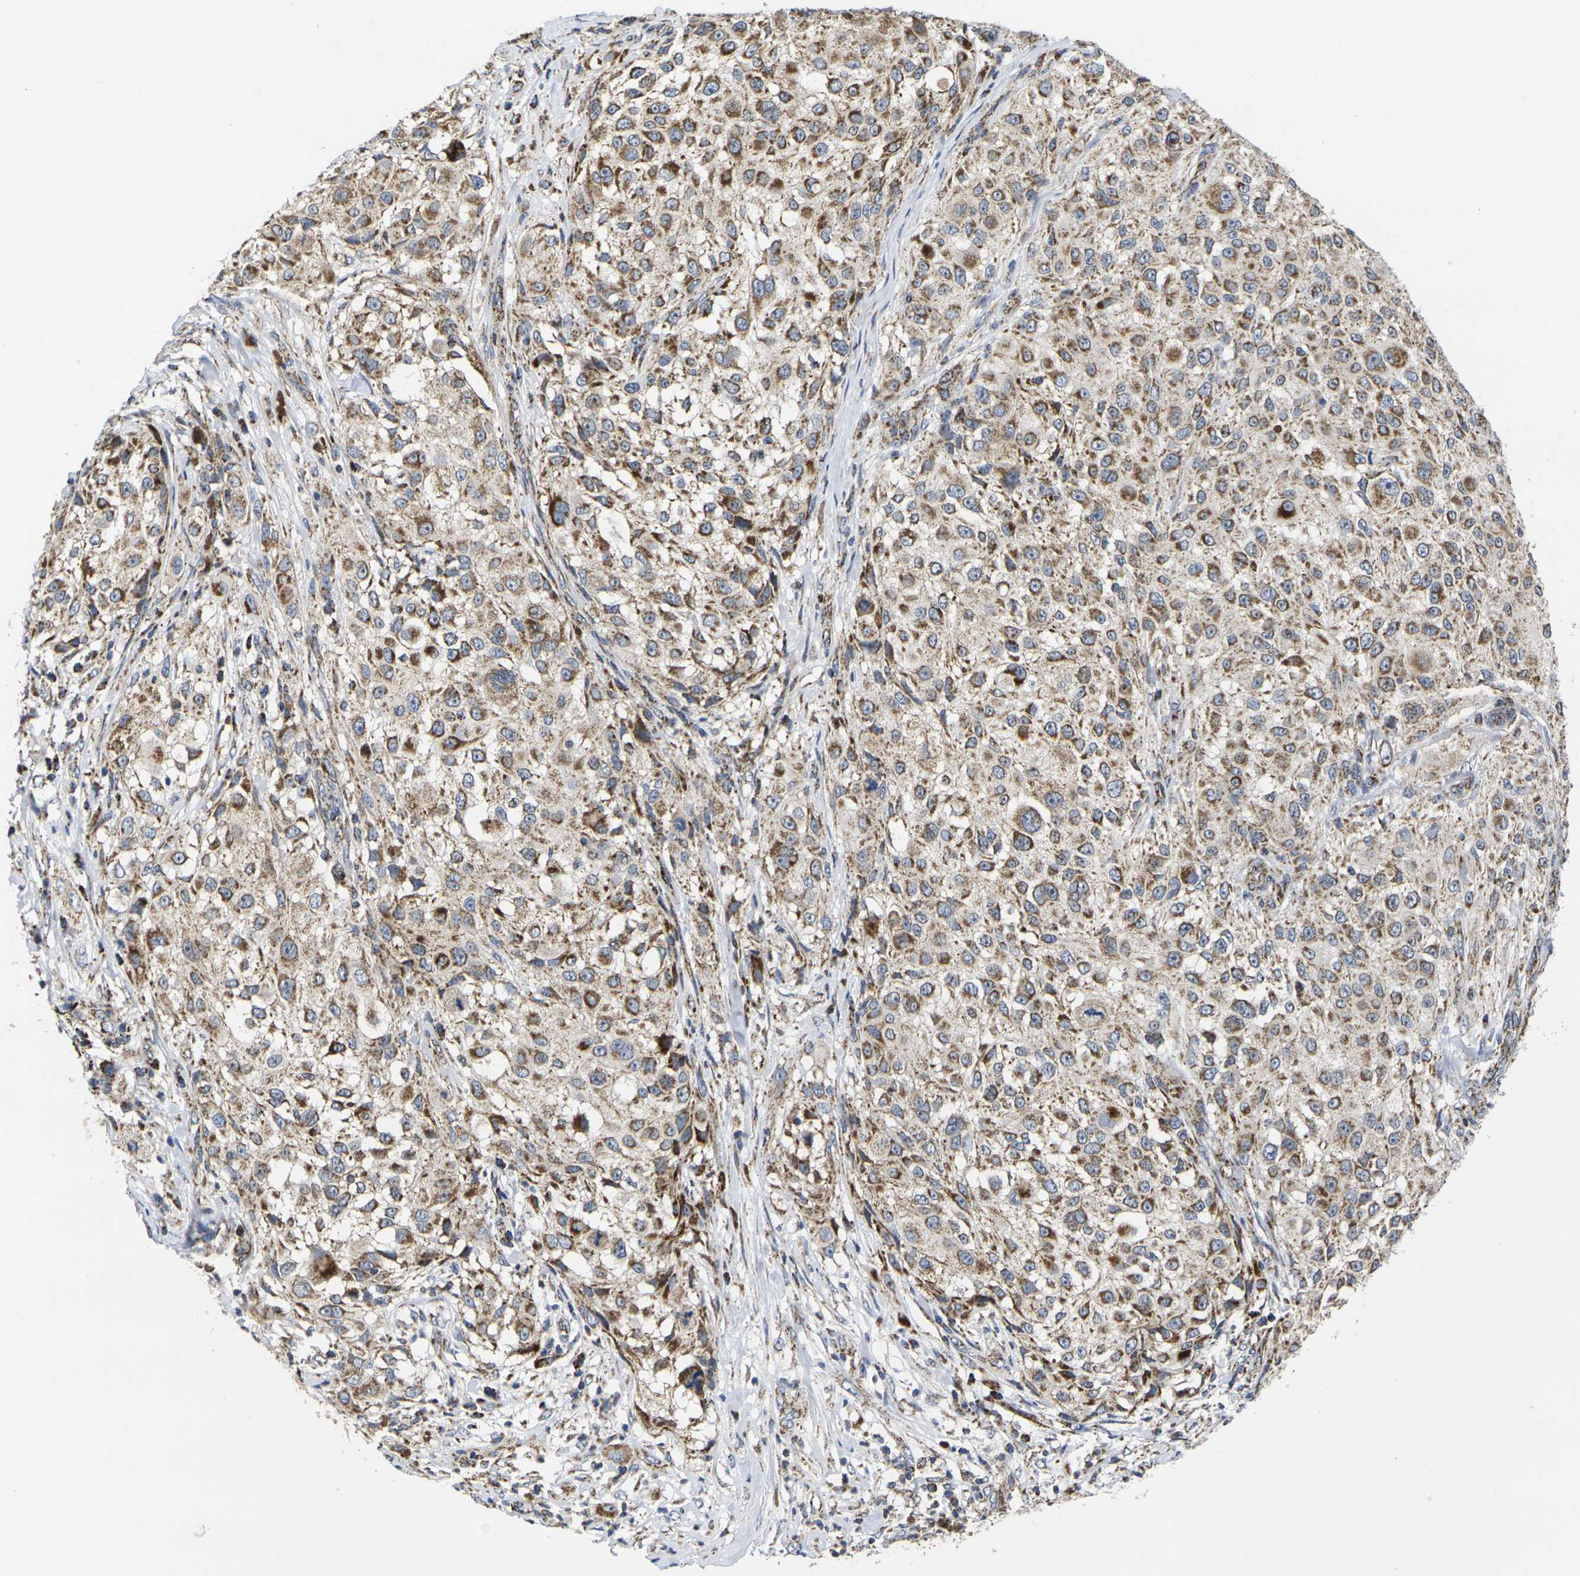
{"staining": {"intensity": "strong", "quantity": "25%-75%", "location": "cytoplasmic/membranous"}, "tissue": "melanoma", "cell_type": "Tumor cells", "image_type": "cancer", "snomed": [{"axis": "morphology", "description": "Necrosis, NOS"}, {"axis": "morphology", "description": "Malignant melanoma, NOS"}, {"axis": "topography", "description": "Skin"}], "caption": "The photomicrograph demonstrates a brown stain indicating the presence of a protein in the cytoplasmic/membranous of tumor cells in malignant melanoma.", "gene": "P2RY11", "patient": {"sex": "female", "age": 87}}